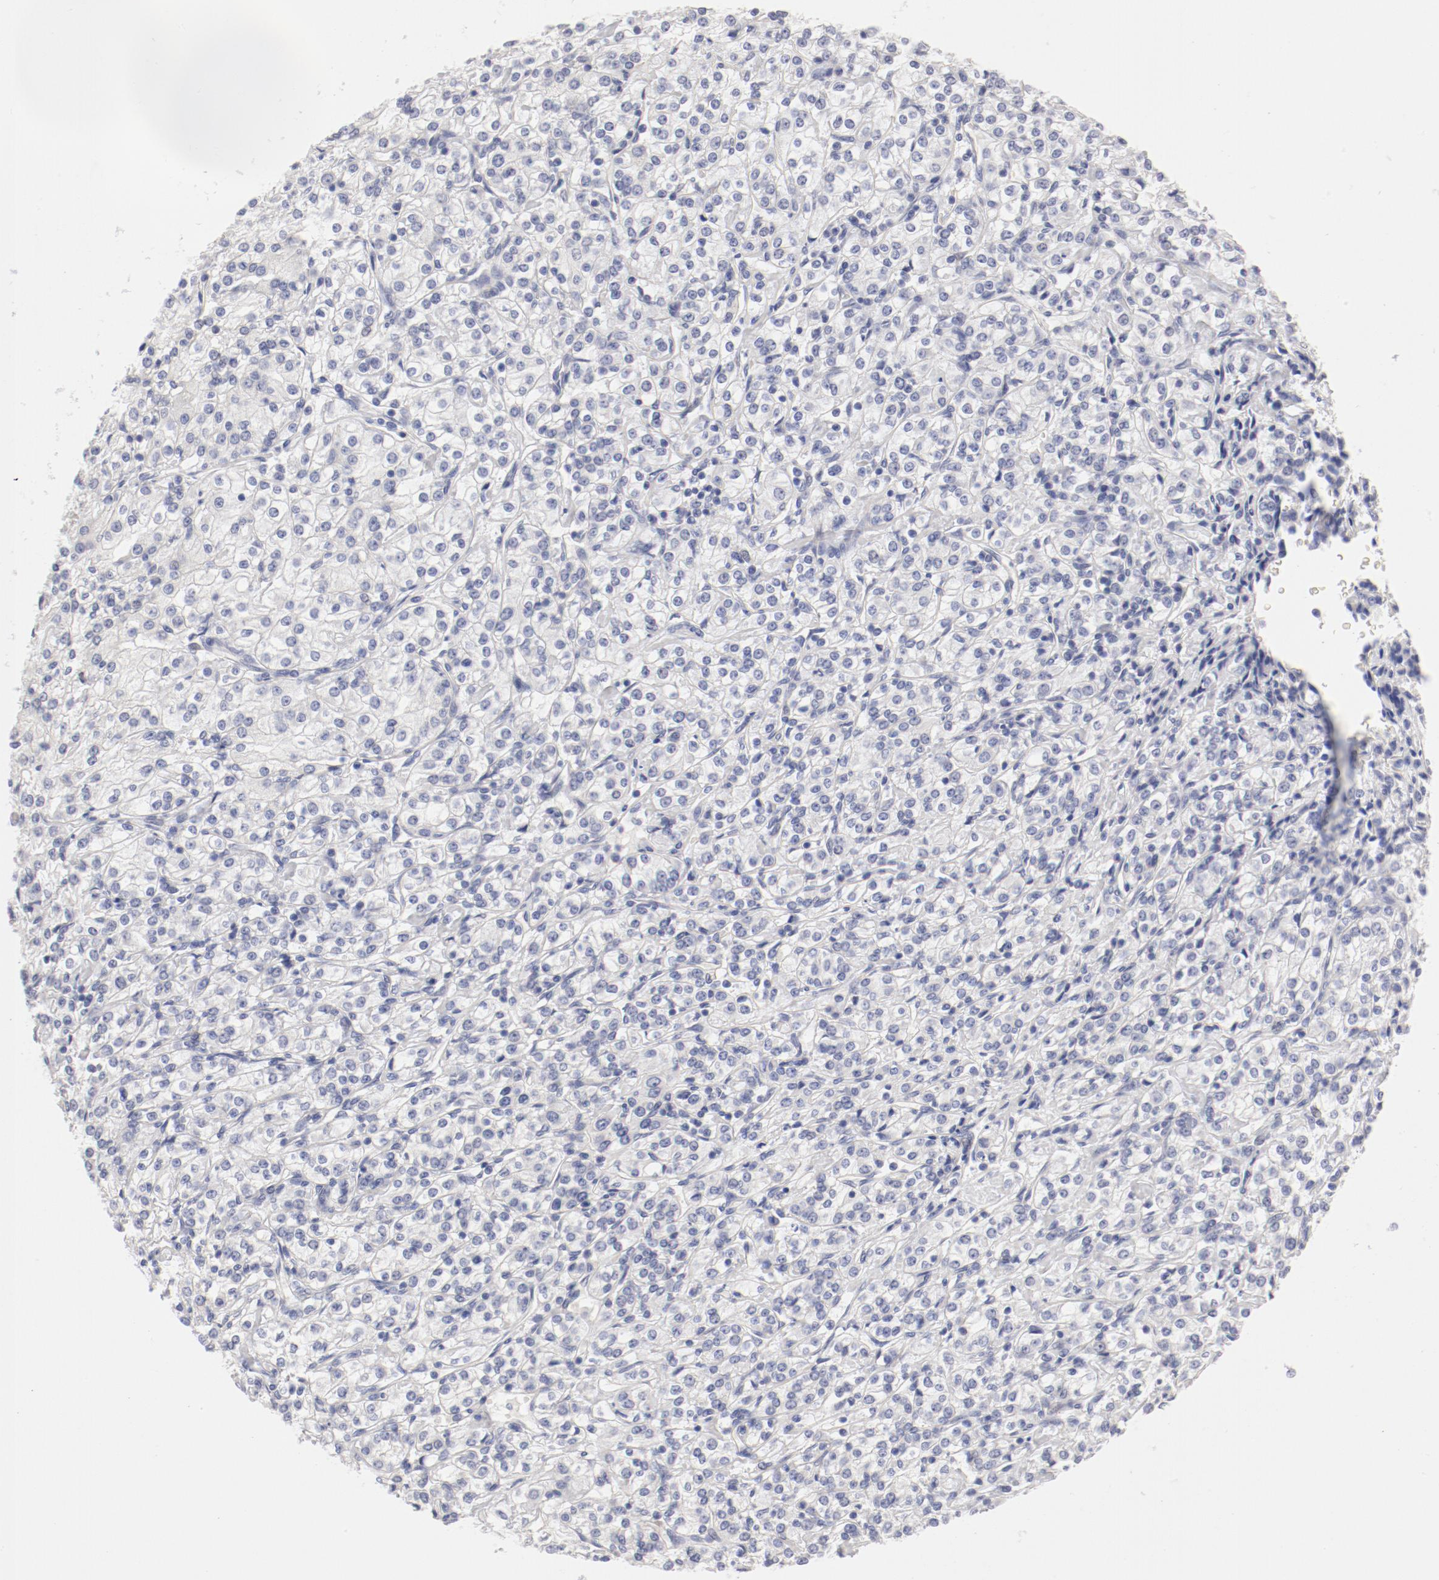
{"staining": {"intensity": "negative", "quantity": "none", "location": "none"}, "tissue": "renal cancer", "cell_type": "Tumor cells", "image_type": "cancer", "snomed": [{"axis": "morphology", "description": "Adenocarcinoma, NOS"}, {"axis": "topography", "description": "Kidney"}], "caption": "DAB (3,3'-diaminobenzidine) immunohistochemical staining of adenocarcinoma (renal) exhibits no significant positivity in tumor cells.", "gene": "LAX1", "patient": {"sex": "male", "age": 77}}